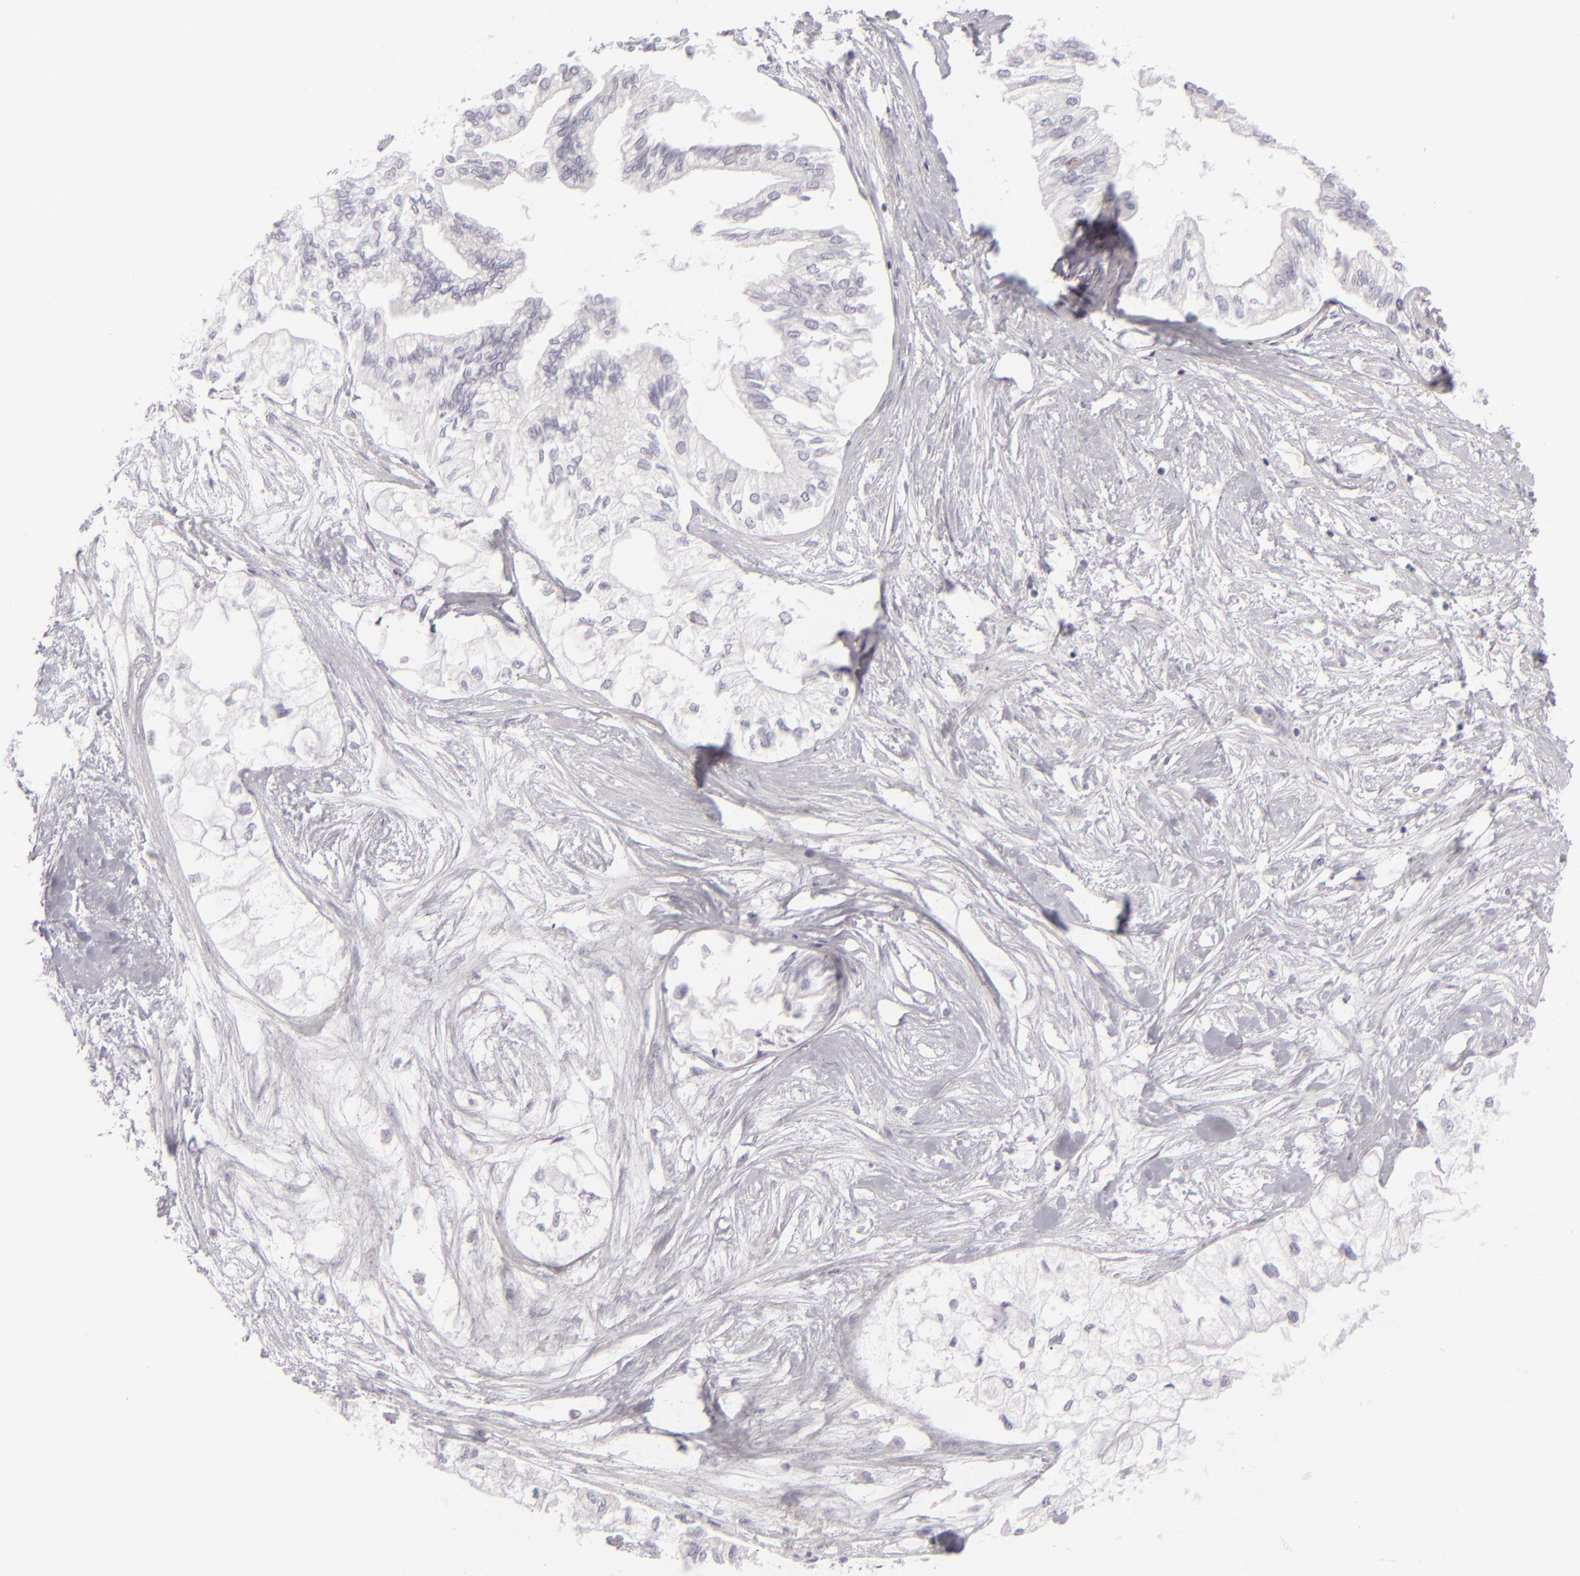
{"staining": {"intensity": "negative", "quantity": "none", "location": "none"}, "tissue": "pancreatic cancer", "cell_type": "Tumor cells", "image_type": "cancer", "snomed": [{"axis": "morphology", "description": "Adenocarcinoma, NOS"}, {"axis": "topography", "description": "Pancreas"}], "caption": "An IHC photomicrograph of adenocarcinoma (pancreatic) is shown. There is no staining in tumor cells of adenocarcinoma (pancreatic). (DAB IHC, high magnification).", "gene": "CDX2", "patient": {"sex": "male", "age": 79}}